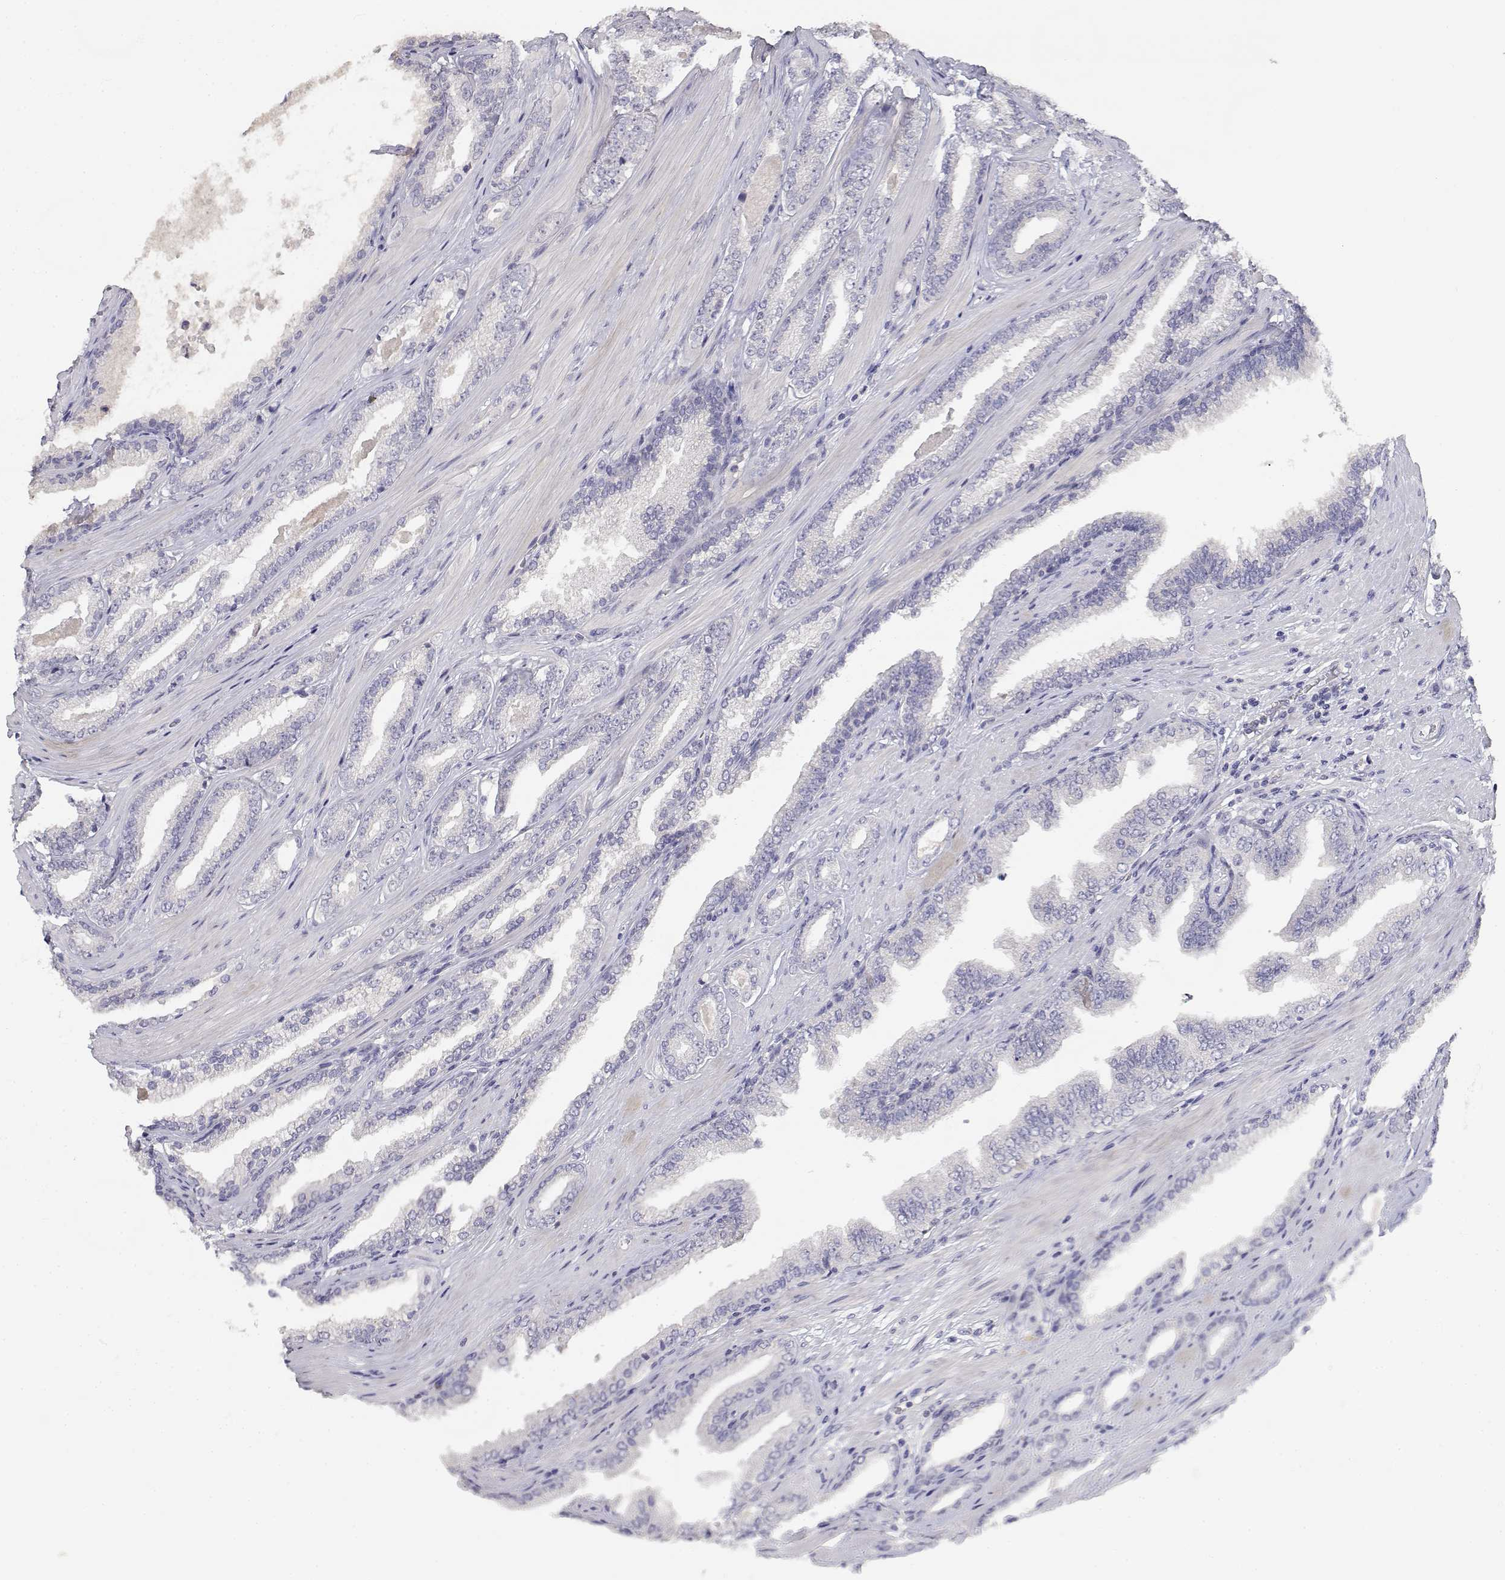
{"staining": {"intensity": "negative", "quantity": "none", "location": "none"}, "tissue": "prostate cancer", "cell_type": "Tumor cells", "image_type": "cancer", "snomed": [{"axis": "morphology", "description": "Adenocarcinoma, Low grade"}, {"axis": "topography", "description": "Prostate"}], "caption": "Immunohistochemistry (IHC) of human low-grade adenocarcinoma (prostate) shows no staining in tumor cells.", "gene": "ADA", "patient": {"sex": "male", "age": 61}}